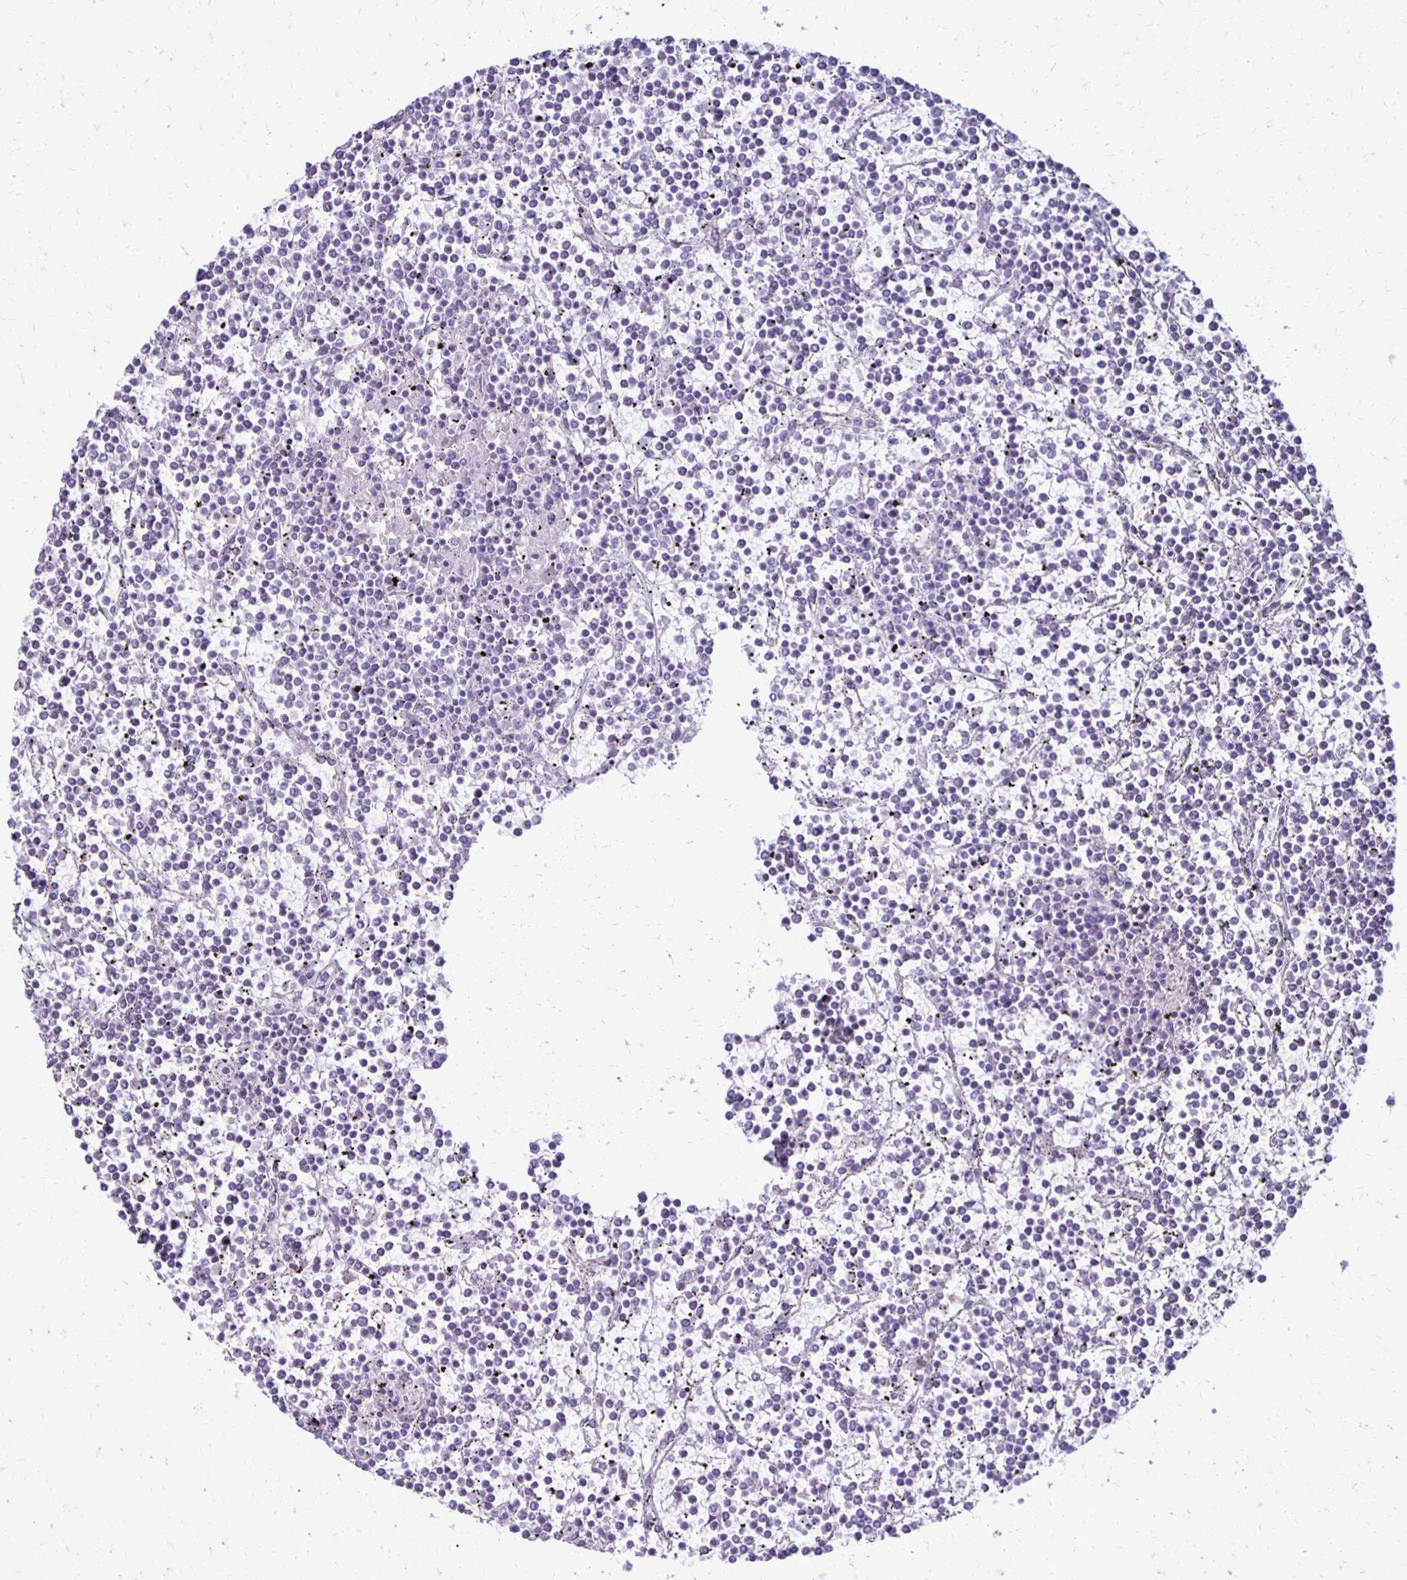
{"staining": {"intensity": "negative", "quantity": "none", "location": "none"}, "tissue": "lymphoma", "cell_type": "Tumor cells", "image_type": "cancer", "snomed": [{"axis": "morphology", "description": "Malignant lymphoma, non-Hodgkin's type, Low grade"}, {"axis": "topography", "description": "Spleen"}], "caption": "This is a image of immunohistochemistry staining of lymphoma, which shows no staining in tumor cells.", "gene": "RYR1", "patient": {"sex": "female", "age": 19}}